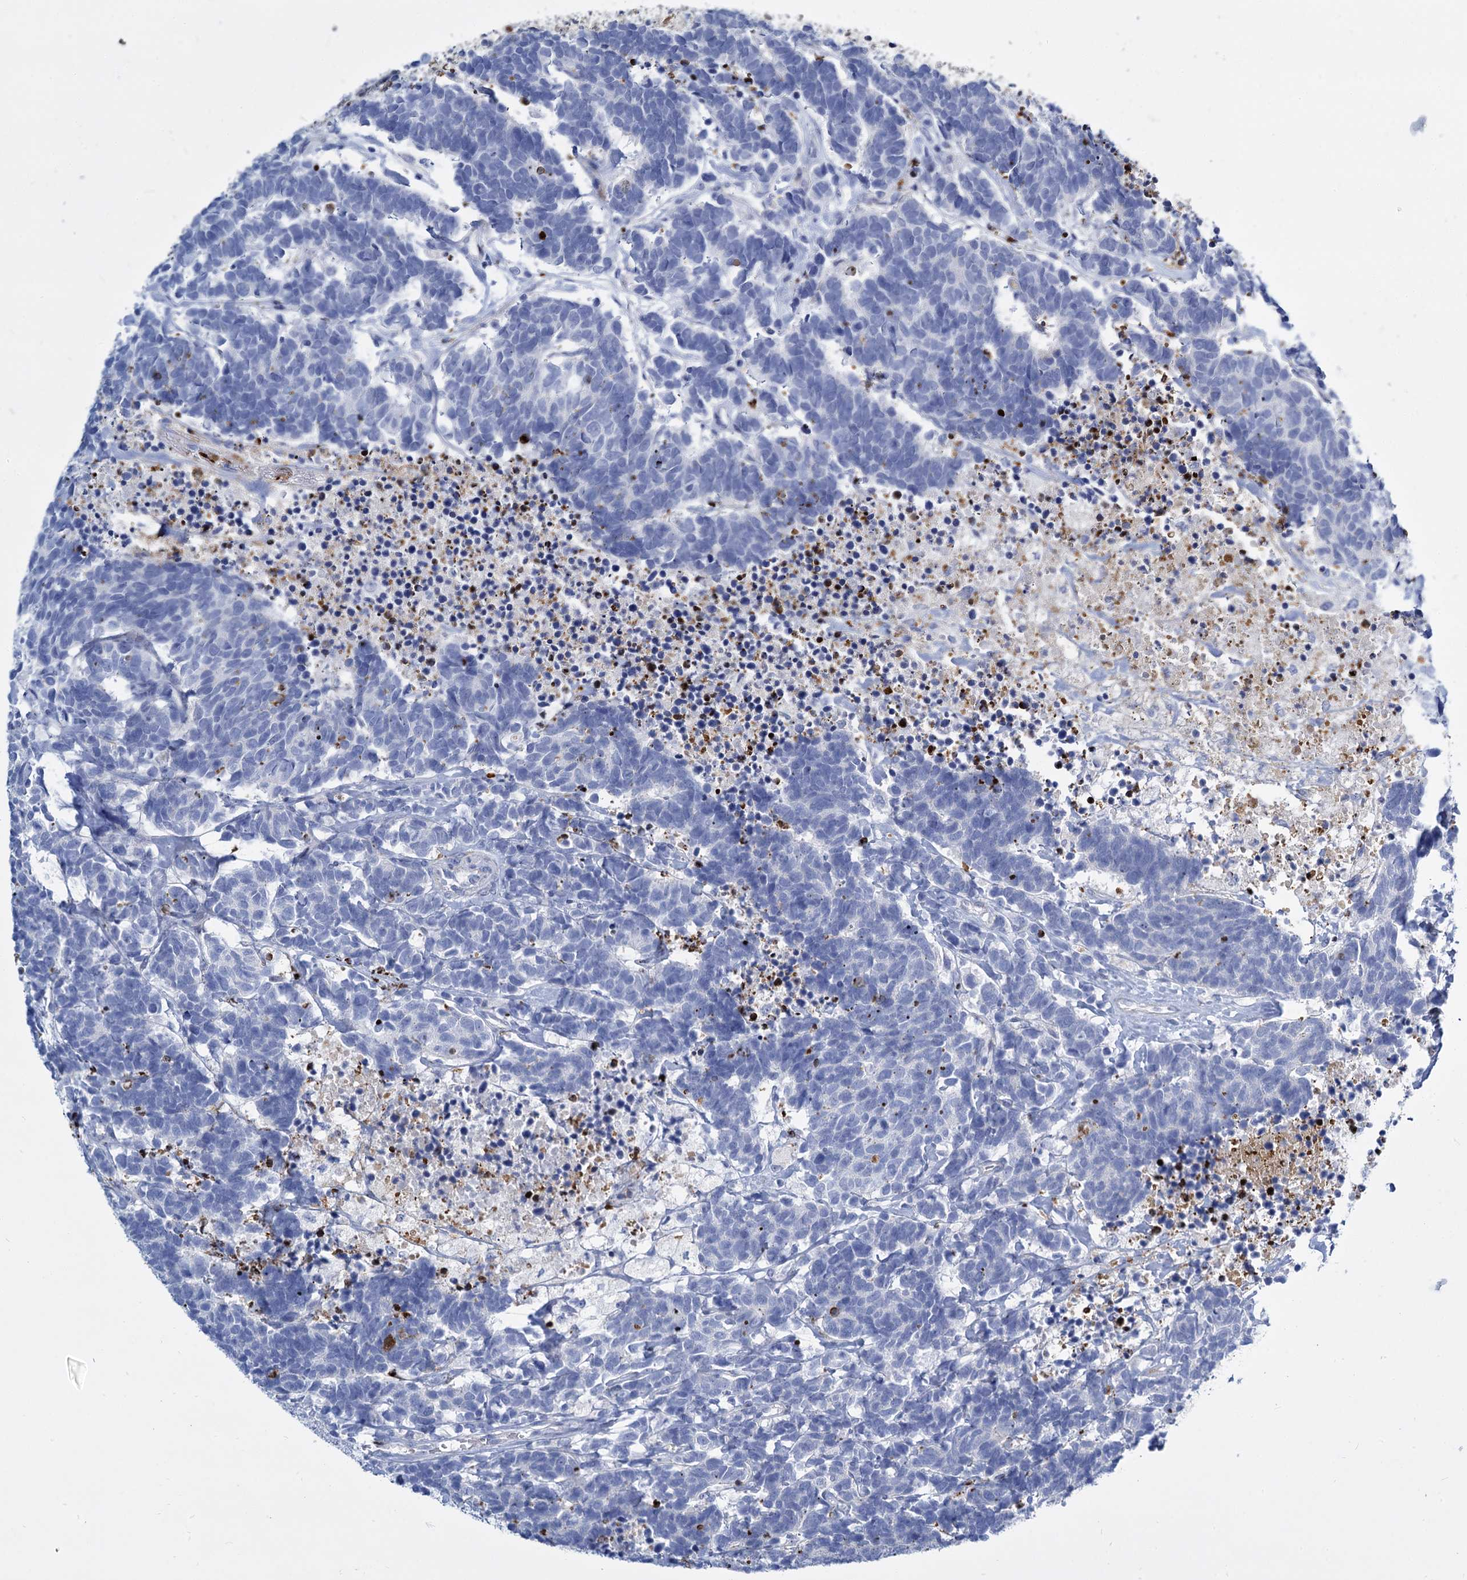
{"staining": {"intensity": "negative", "quantity": "none", "location": "none"}, "tissue": "carcinoid", "cell_type": "Tumor cells", "image_type": "cancer", "snomed": [{"axis": "morphology", "description": "Carcinoma, NOS"}, {"axis": "morphology", "description": "Carcinoid, malignant, NOS"}, {"axis": "topography", "description": "Urinary bladder"}], "caption": "Carcinoma stained for a protein using immunohistochemistry (IHC) reveals no staining tumor cells.", "gene": "TRIM77", "patient": {"sex": "male", "age": 57}}